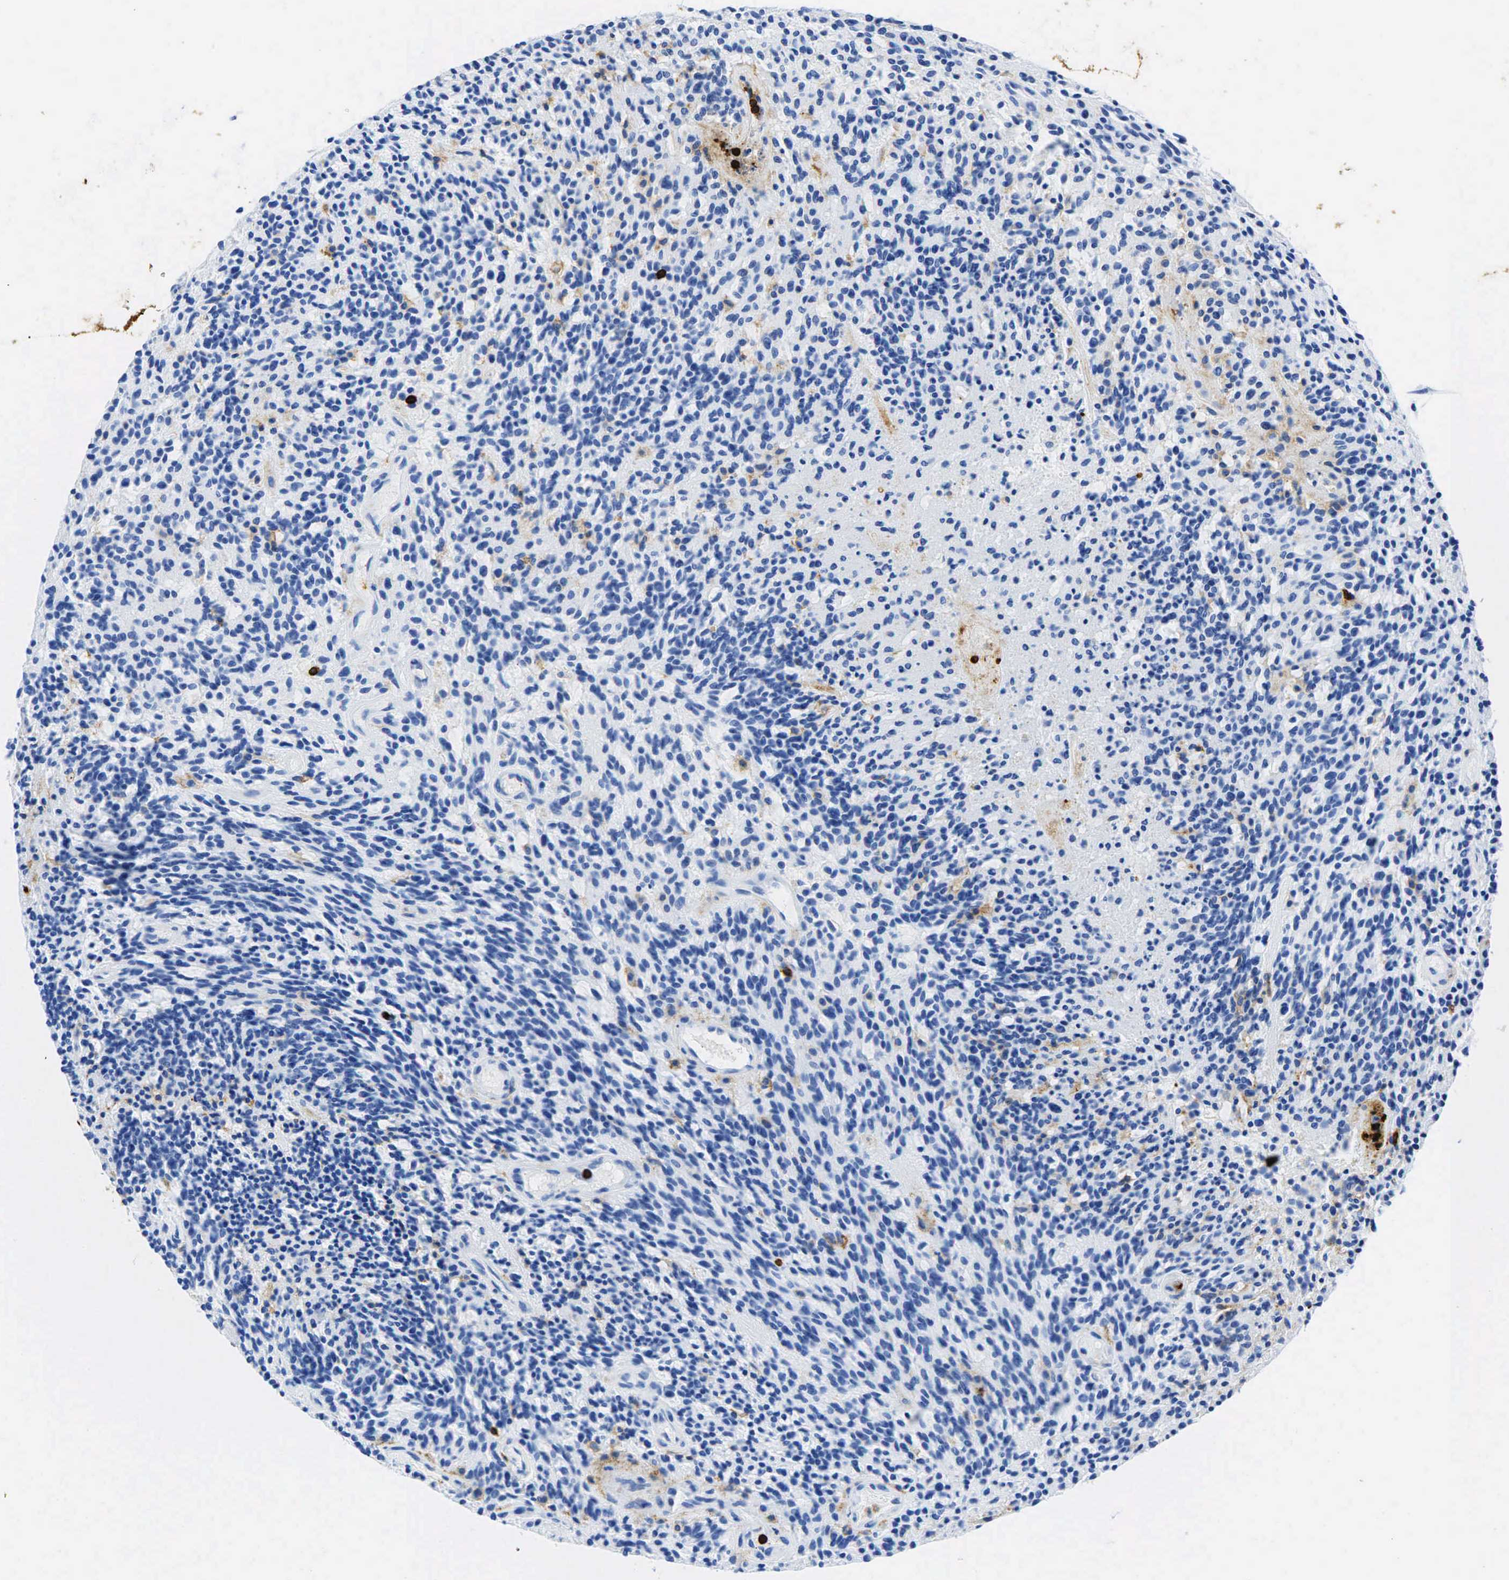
{"staining": {"intensity": "negative", "quantity": "none", "location": "none"}, "tissue": "glioma", "cell_type": "Tumor cells", "image_type": "cancer", "snomed": [{"axis": "morphology", "description": "Glioma, malignant, High grade"}, {"axis": "topography", "description": "Brain"}], "caption": "Immunohistochemistry (IHC) photomicrograph of human high-grade glioma (malignant) stained for a protein (brown), which displays no positivity in tumor cells.", "gene": "PTPRC", "patient": {"sex": "female", "age": 13}}